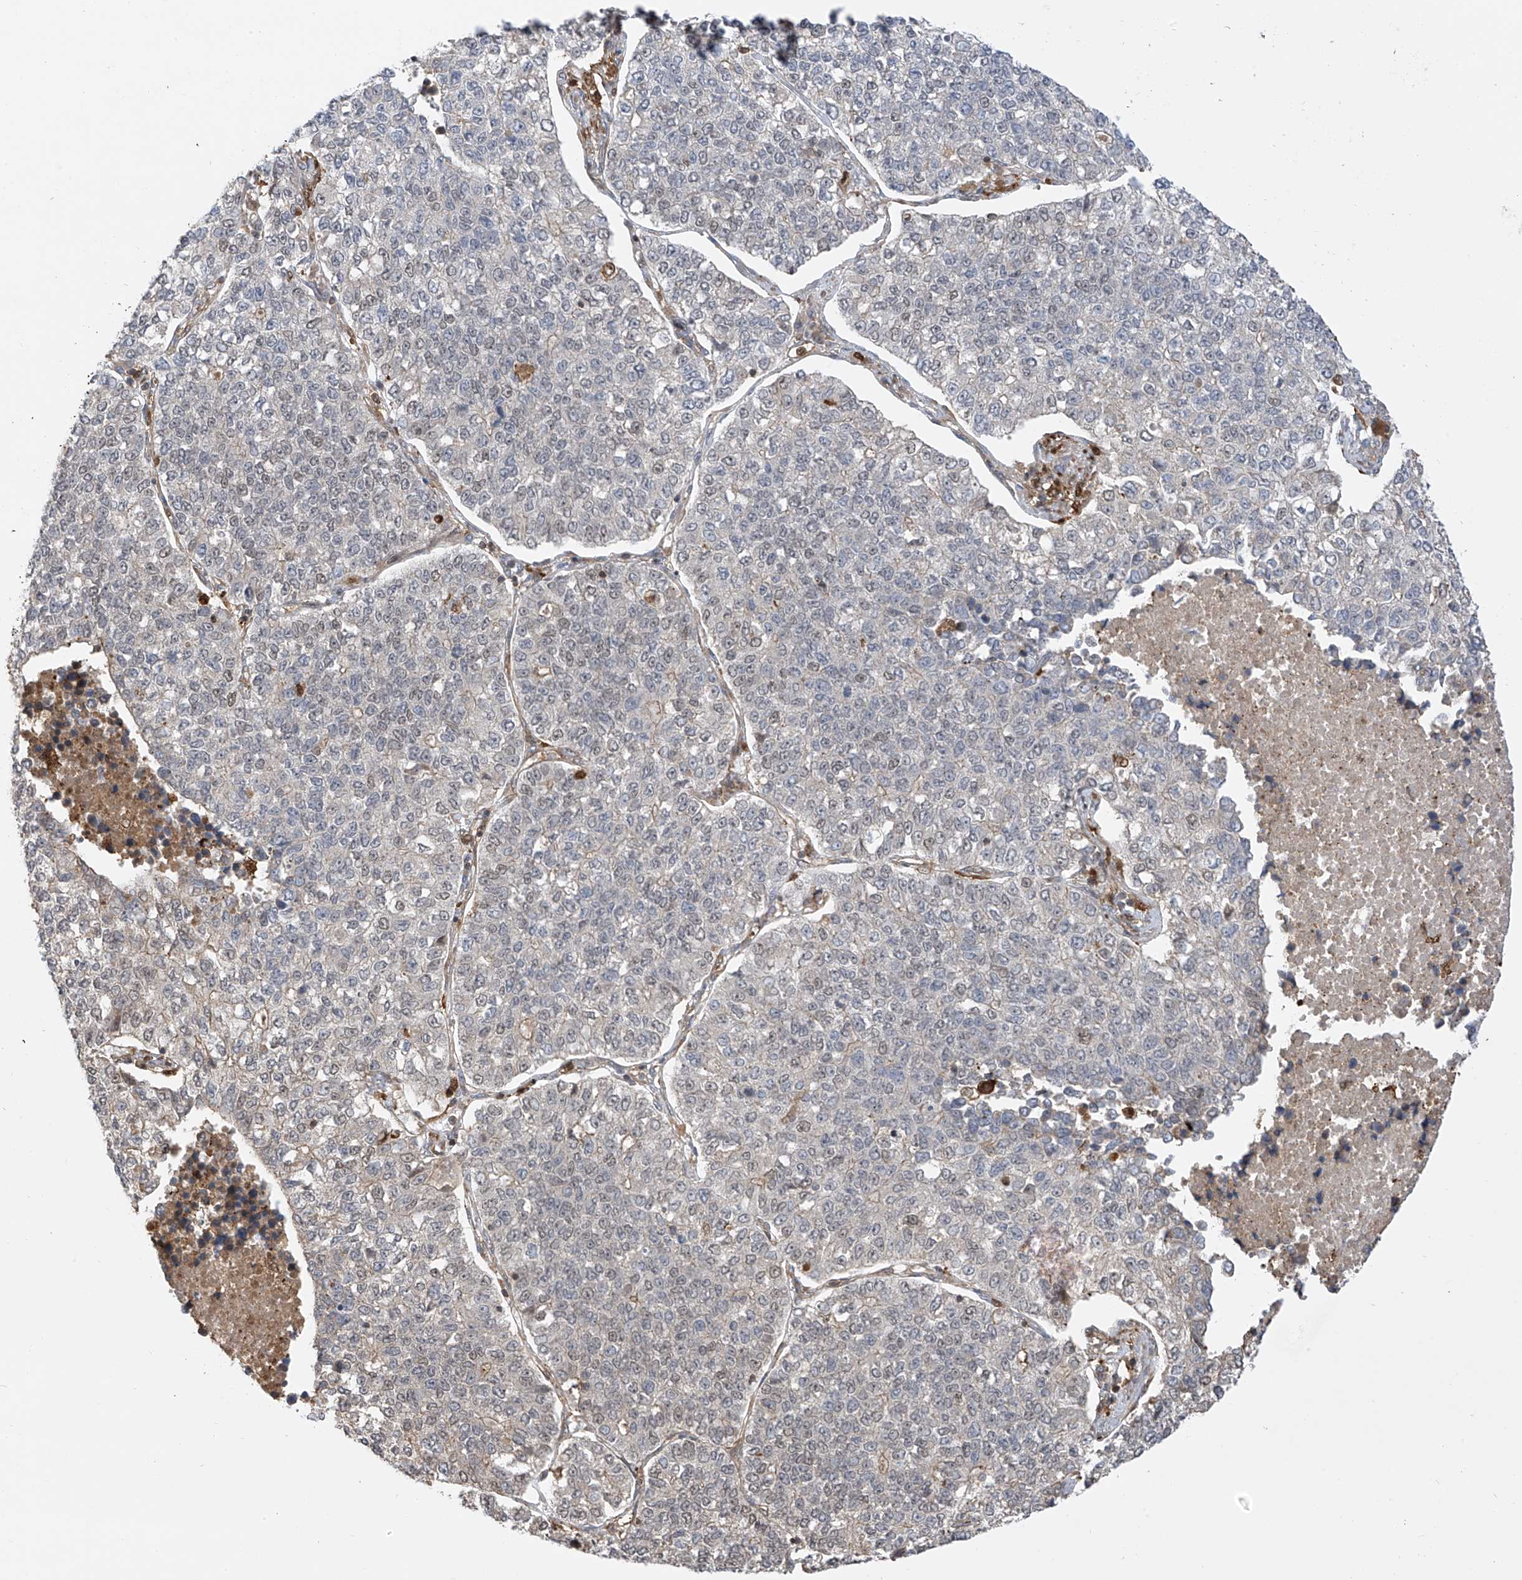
{"staining": {"intensity": "negative", "quantity": "none", "location": "none"}, "tissue": "lung cancer", "cell_type": "Tumor cells", "image_type": "cancer", "snomed": [{"axis": "morphology", "description": "Adenocarcinoma, NOS"}, {"axis": "topography", "description": "Lung"}], "caption": "This photomicrograph is of lung adenocarcinoma stained with immunohistochemistry to label a protein in brown with the nuclei are counter-stained blue. There is no positivity in tumor cells.", "gene": "ATAD2B", "patient": {"sex": "male", "age": 49}}